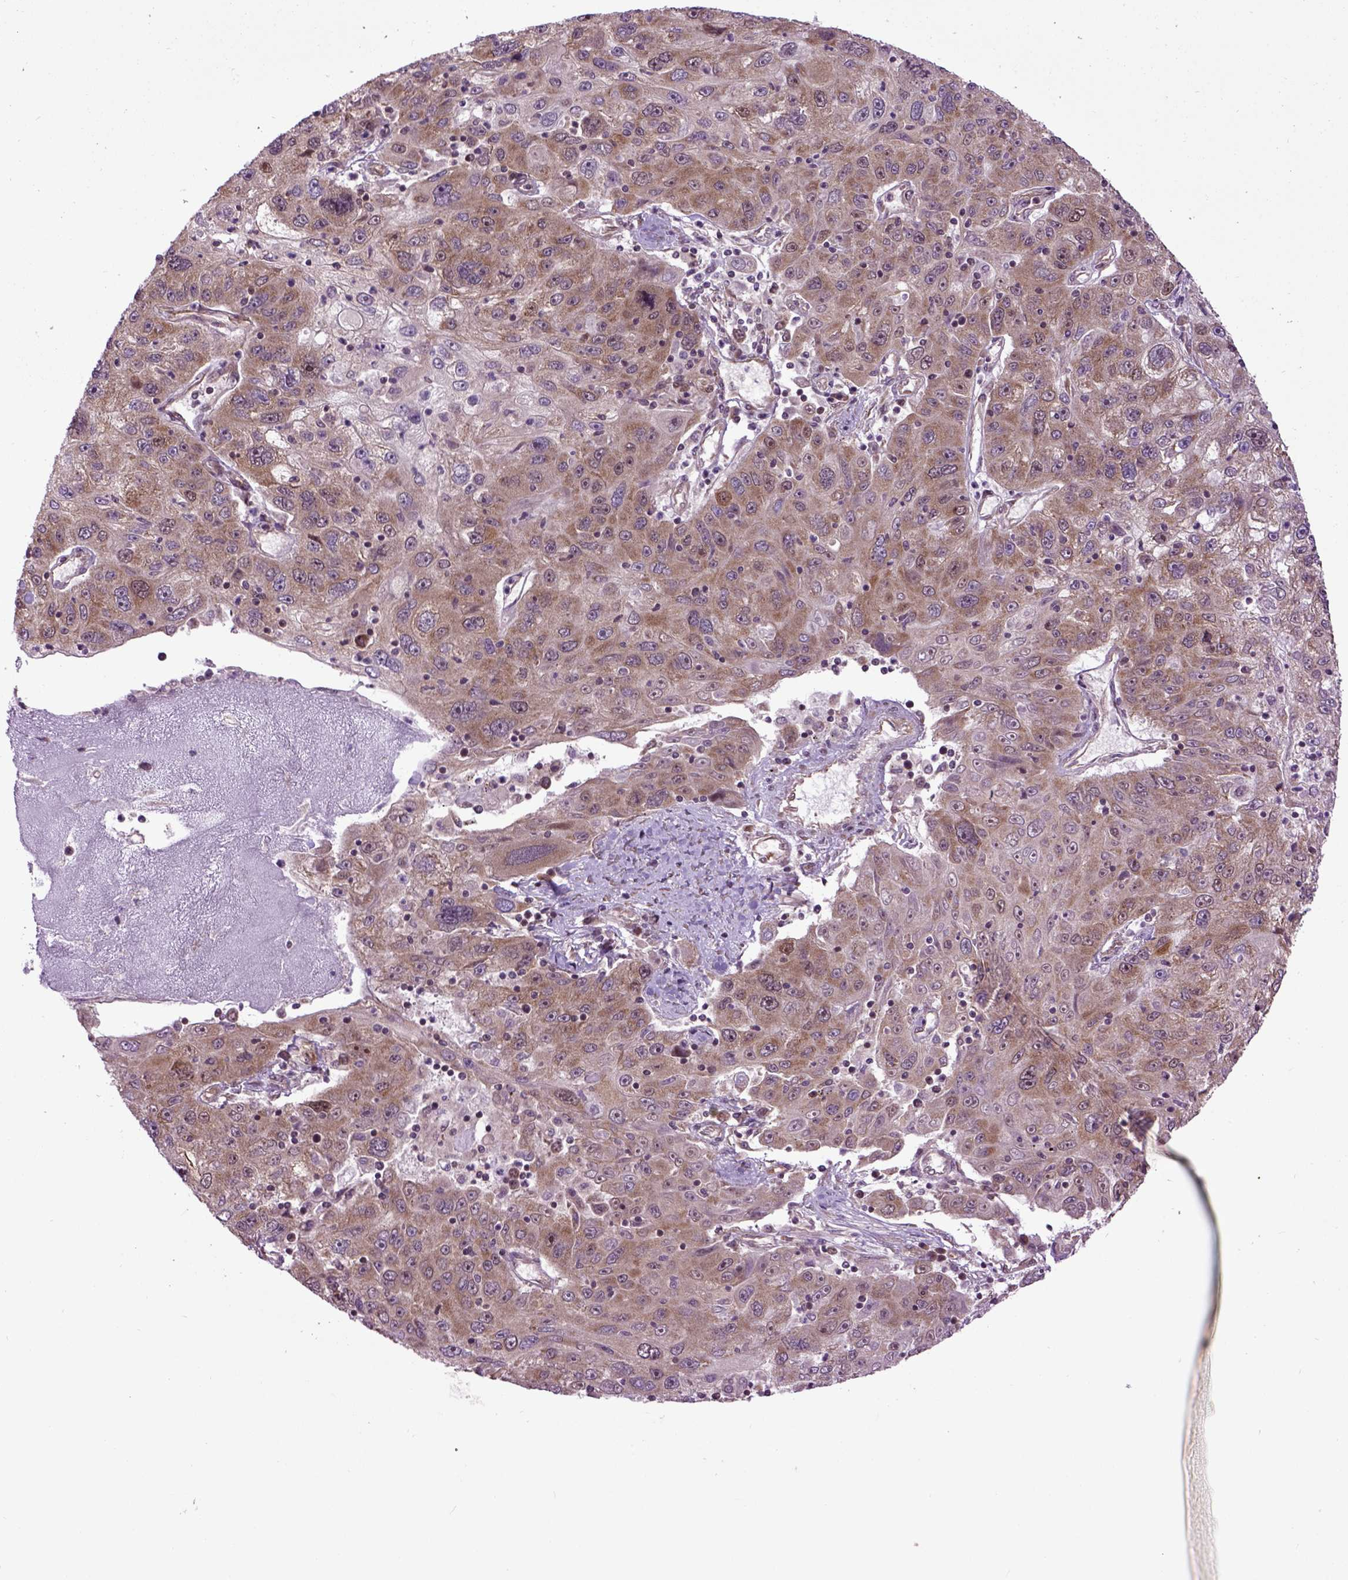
{"staining": {"intensity": "moderate", "quantity": ">75%", "location": "cytoplasmic/membranous"}, "tissue": "stomach cancer", "cell_type": "Tumor cells", "image_type": "cancer", "snomed": [{"axis": "morphology", "description": "Adenocarcinoma, NOS"}, {"axis": "topography", "description": "Stomach"}], "caption": "Immunohistochemical staining of human stomach cancer demonstrates medium levels of moderate cytoplasmic/membranous protein expression in approximately >75% of tumor cells.", "gene": "WDR48", "patient": {"sex": "male", "age": 56}}